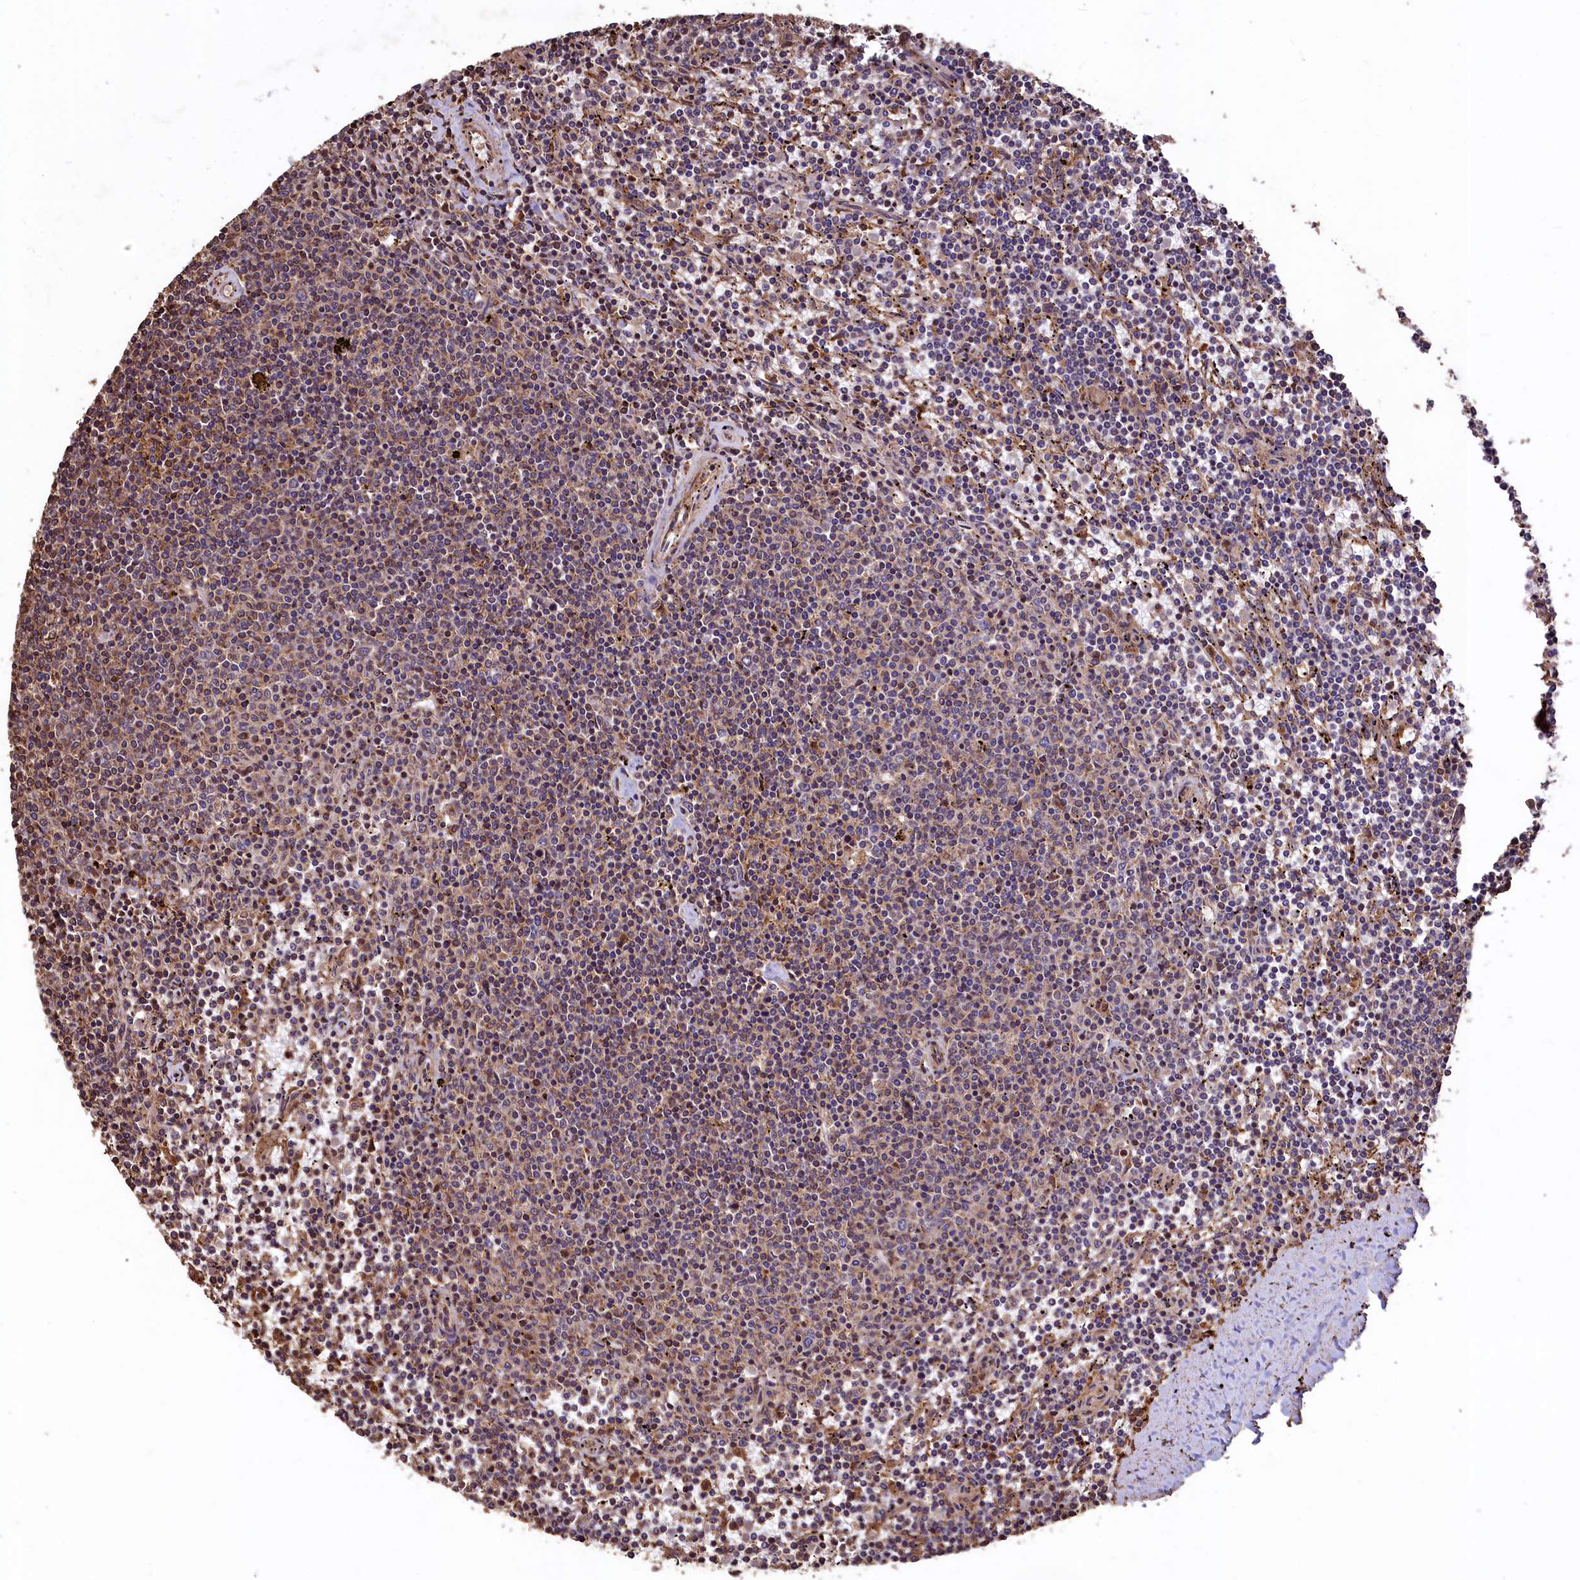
{"staining": {"intensity": "weak", "quantity": "25%-75%", "location": "cytoplasmic/membranous"}, "tissue": "lymphoma", "cell_type": "Tumor cells", "image_type": "cancer", "snomed": [{"axis": "morphology", "description": "Malignant lymphoma, non-Hodgkin's type, Low grade"}, {"axis": "topography", "description": "Spleen"}], "caption": "Immunohistochemical staining of malignant lymphoma, non-Hodgkin's type (low-grade) reveals weak cytoplasmic/membranous protein staining in about 25%-75% of tumor cells. Using DAB (brown) and hematoxylin (blue) stains, captured at high magnification using brightfield microscopy.", "gene": "TMEM98", "patient": {"sex": "female", "age": 50}}